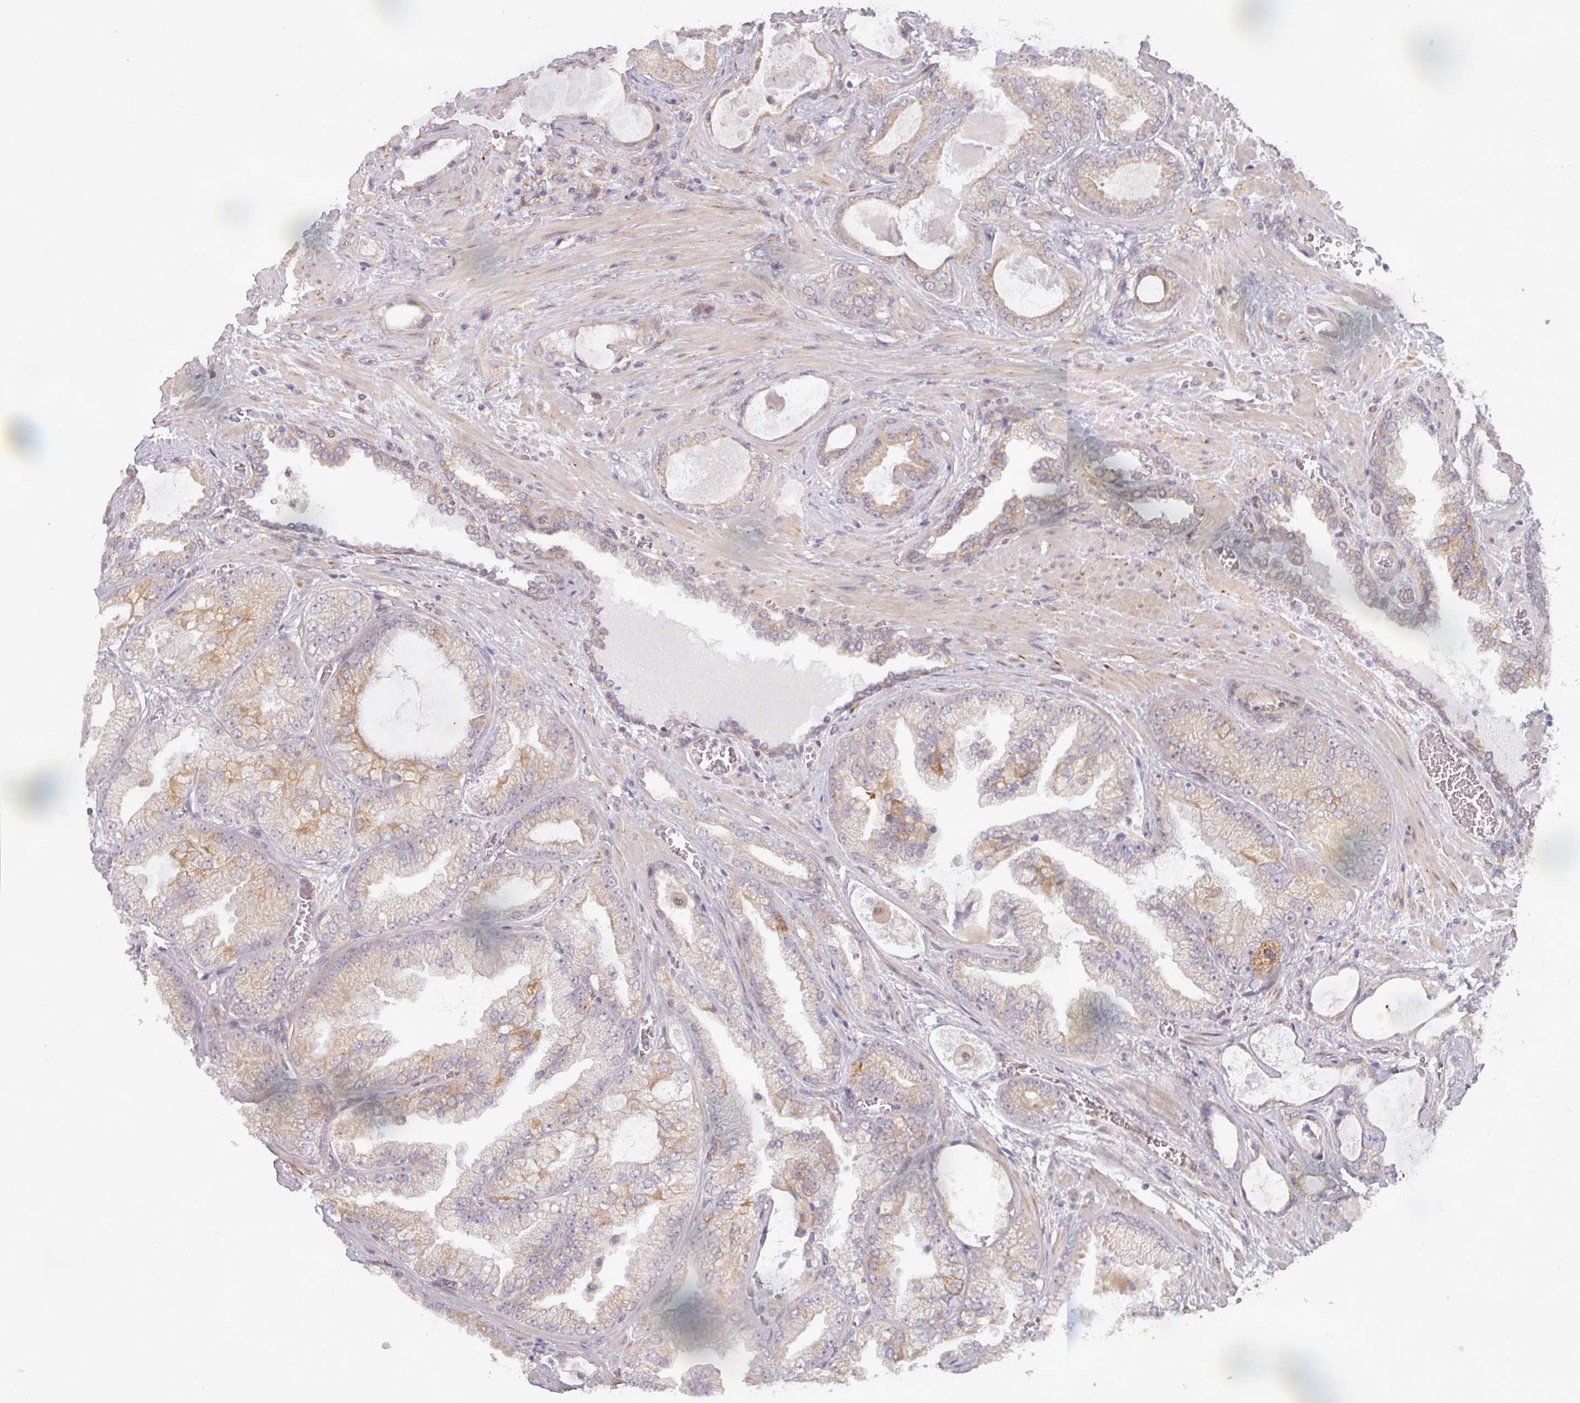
{"staining": {"intensity": "moderate", "quantity": "<25%", "location": "cytoplasmic/membranous"}, "tissue": "prostate cancer", "cell_type": "Tumor cells", "image_type": "cancer", "snomed": [{"axis": "morphology", "description": "Adenocarcinoma, Low grade"}, {"axis": "topography", "description": "Prostate"}], "caption": "Low-grade adenocarcinoma (prostate) stained with a brown dye displays moderate cytoplasmic/membranous positive positivity in about <25% of tumor cells.", "gene": "TAPT1", "patient": {"sex": "male", "age": 57}}